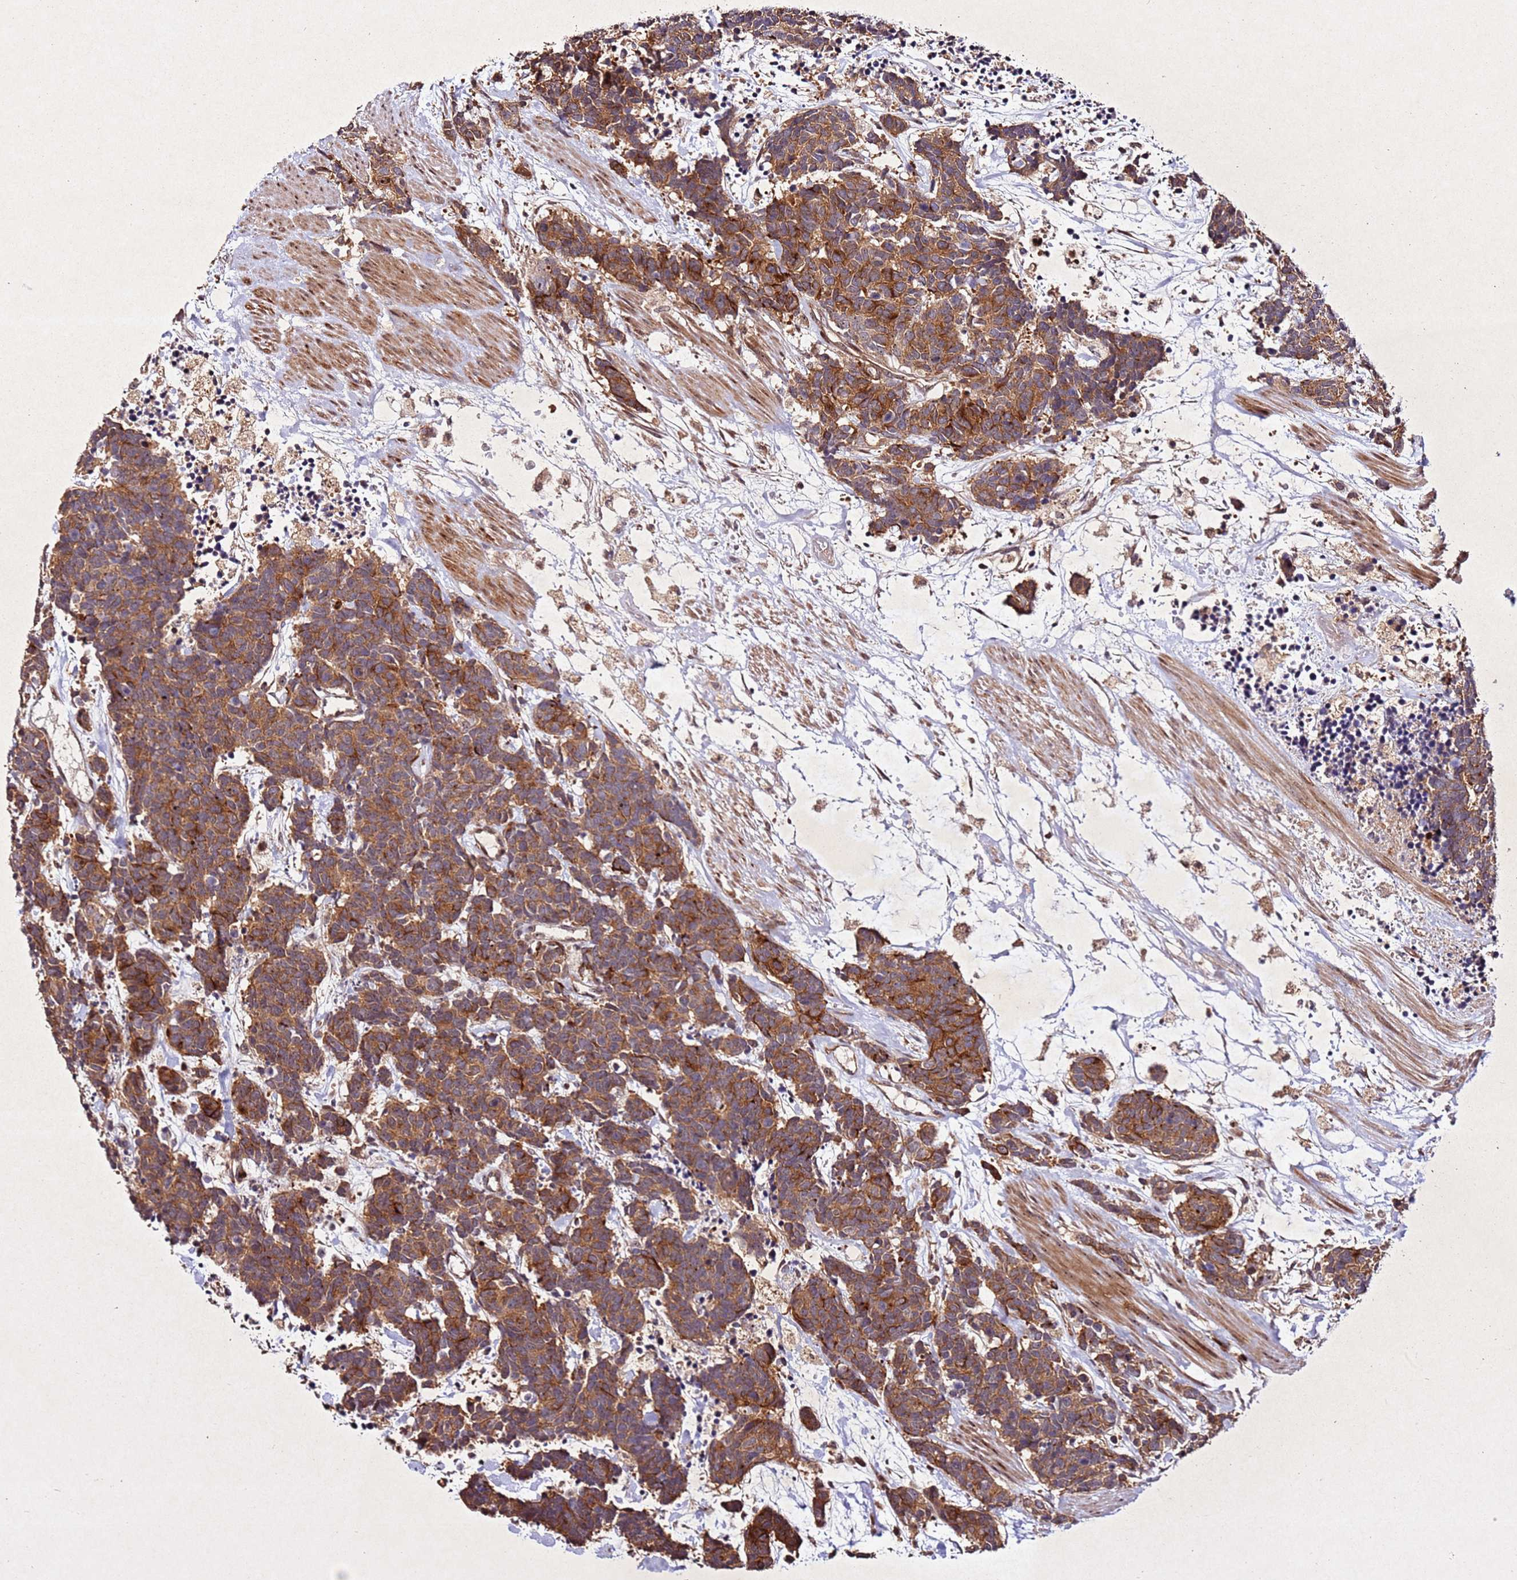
{"staining": {"intensity": "moderate", "quantity": ">75%", "location": "cytoplasmic/membranous"}, "tissue": "carcinoid", "cell_type": "Tumor cells", "image_type": "cancer", "snomed": [{"axis": "morphology", "description": "Carcinoma, NOS"}, {"axis": "morphology", "description": "Carcinoid, malignant, NOS"}, {"axis": "topography", "description": "Prostate"}], "caption": "A high-resolution micrograph shows immunohistochemistry (IHC) staining of carcinoid (malignant), which shows moderate cytoplasmic/membranous staining in approximately >75% of tumor cells. The staining was performed using DAB, with brown indicating positive protein expression. Nuclei are stained blue with hematoxylin.", "gene": "PTMA", "patient": {"sex": "male", "age": 57}}